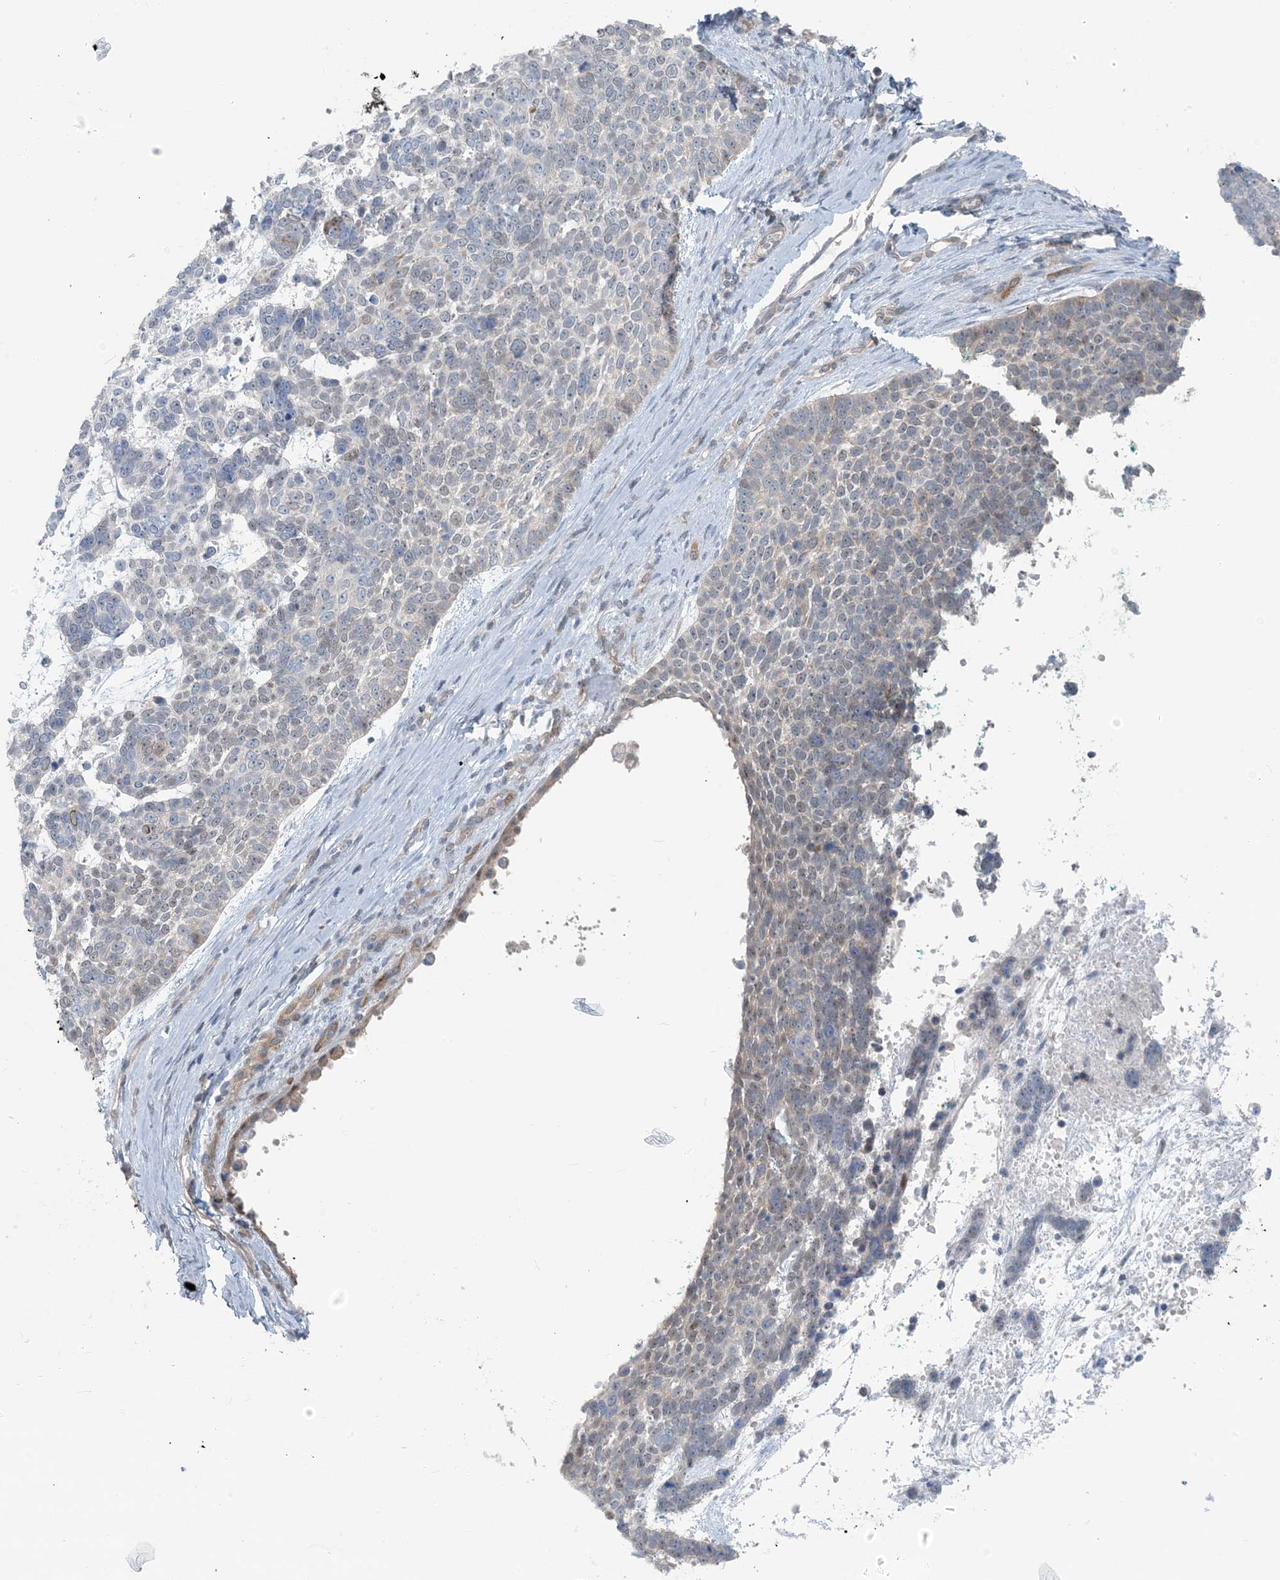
{"staining": {"intensity": "weak", "quantity": "<25%", "location": "cytoplasmic/membranous,nuclear"}, "tissue": "skin cancer", "cell_type": "Tumor cells", "image_type": "cancer", "snomed": [{"axis": "morphology", "description": "Basal cell carcinoma"}, {"axis": "topography", "description": "Skin"}], "caption": "Tumor cells show no significant protein positivity in basal cell carcinoma (skin). Brightfield microscopy of immunohistochemistry (IHC) stained with DAB (brown) and hematoxylin (blue), captured at high magnification.", "gene": "ZC3H12A", "patient": {"sex": "female", "age": 81}}